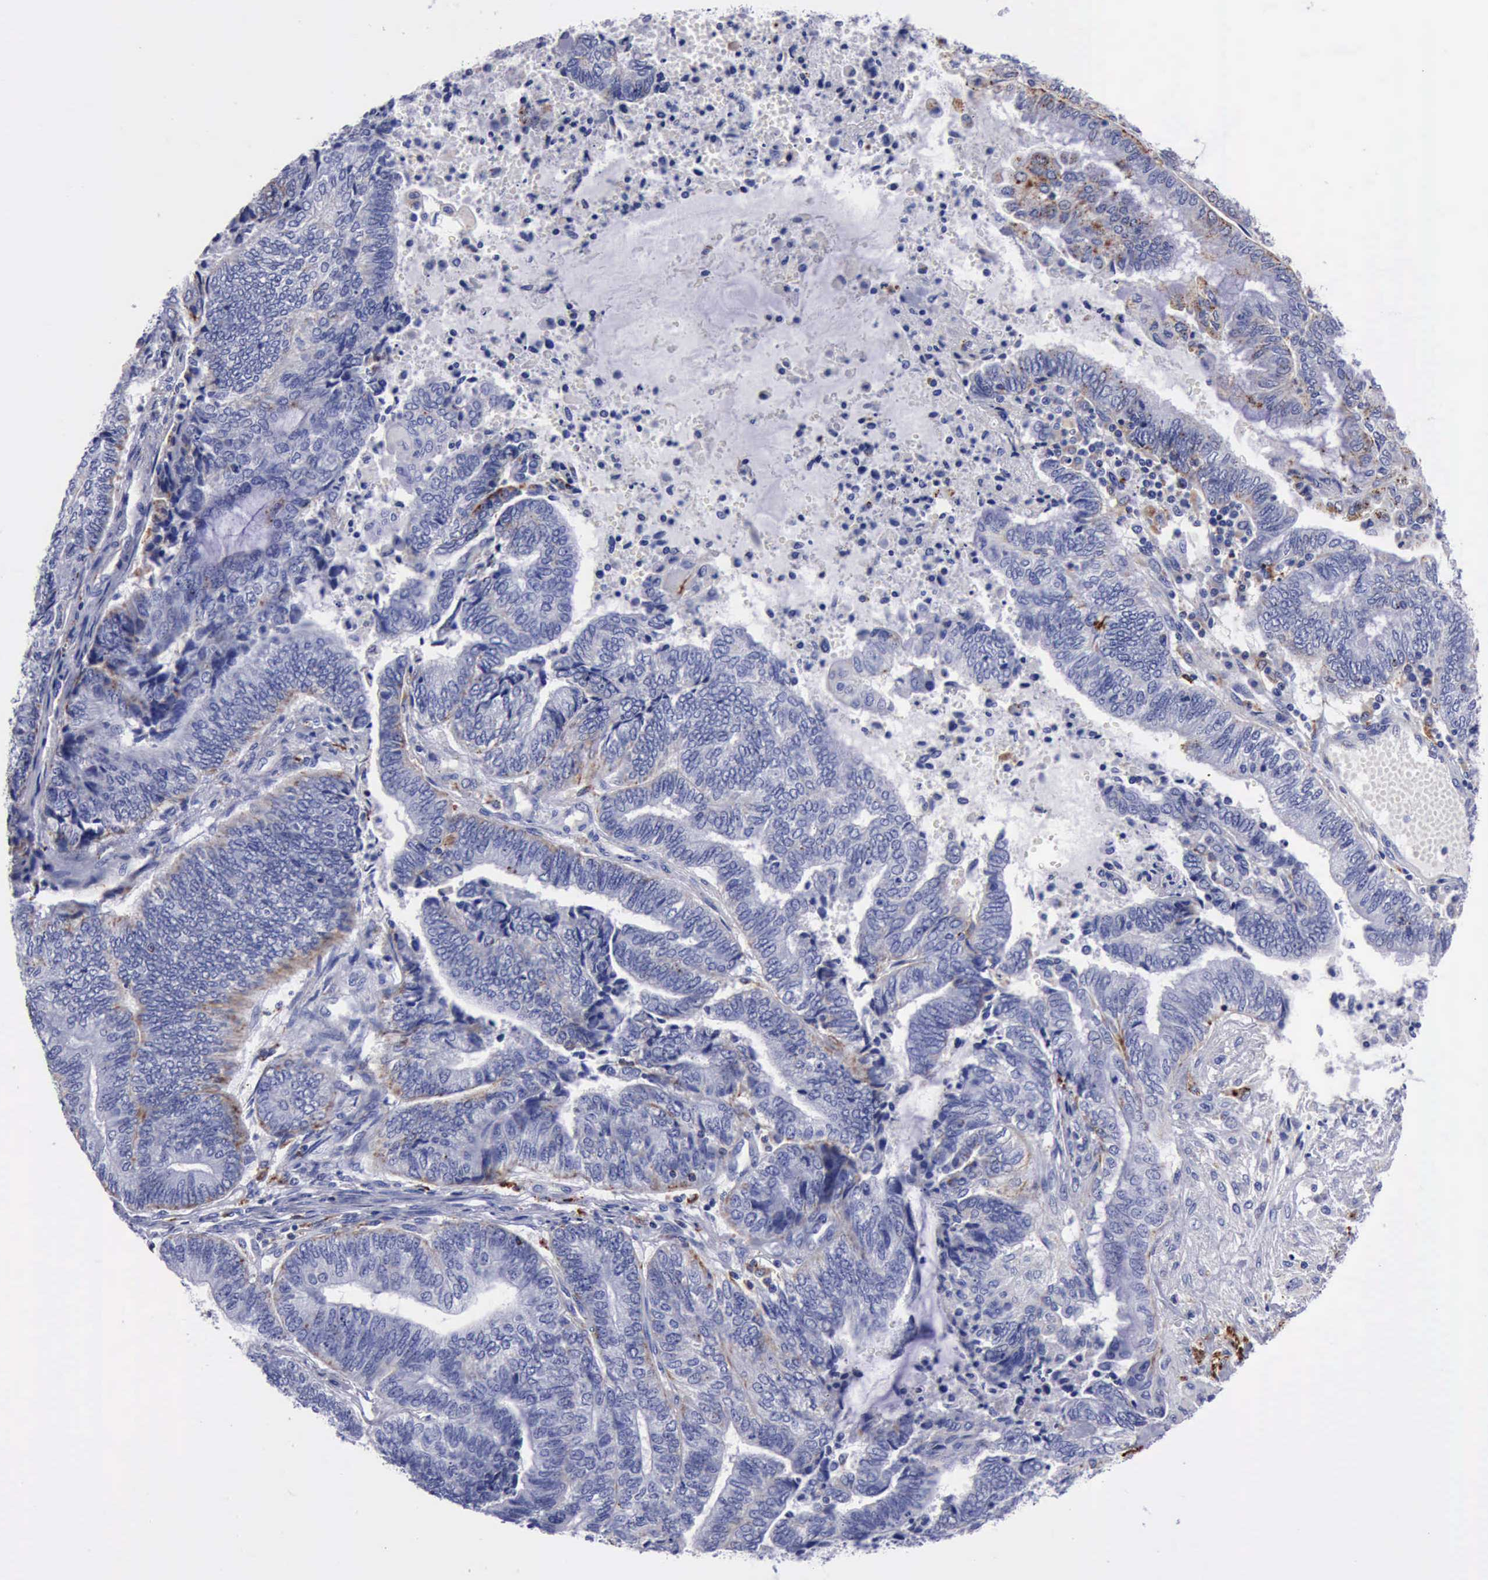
{"staining": {"intensity": "weak", "quantity": "25%-75%", "location": "cytoplasmic/membranous"}, "tissue": "endometrial cancer", "cell_type": "Tumor cells", "image_type": "cancer", "snomed": [{"axis": "morphology", "description": "Adenocarcinoma, NOS"}, {"axis": "topography", "description": "Uterus"}, {"axis": "topography", "description": "Endometrium"}], "caption": "Weak cytoplasmic/membranous positivity for a protein is identified in about 25%-75% of tumor cells of endometrial adenocarcinoma using immunohistochemistry (IHC).", "gene": "CTSD", "patient": {"sex": "female", "age": 70}}